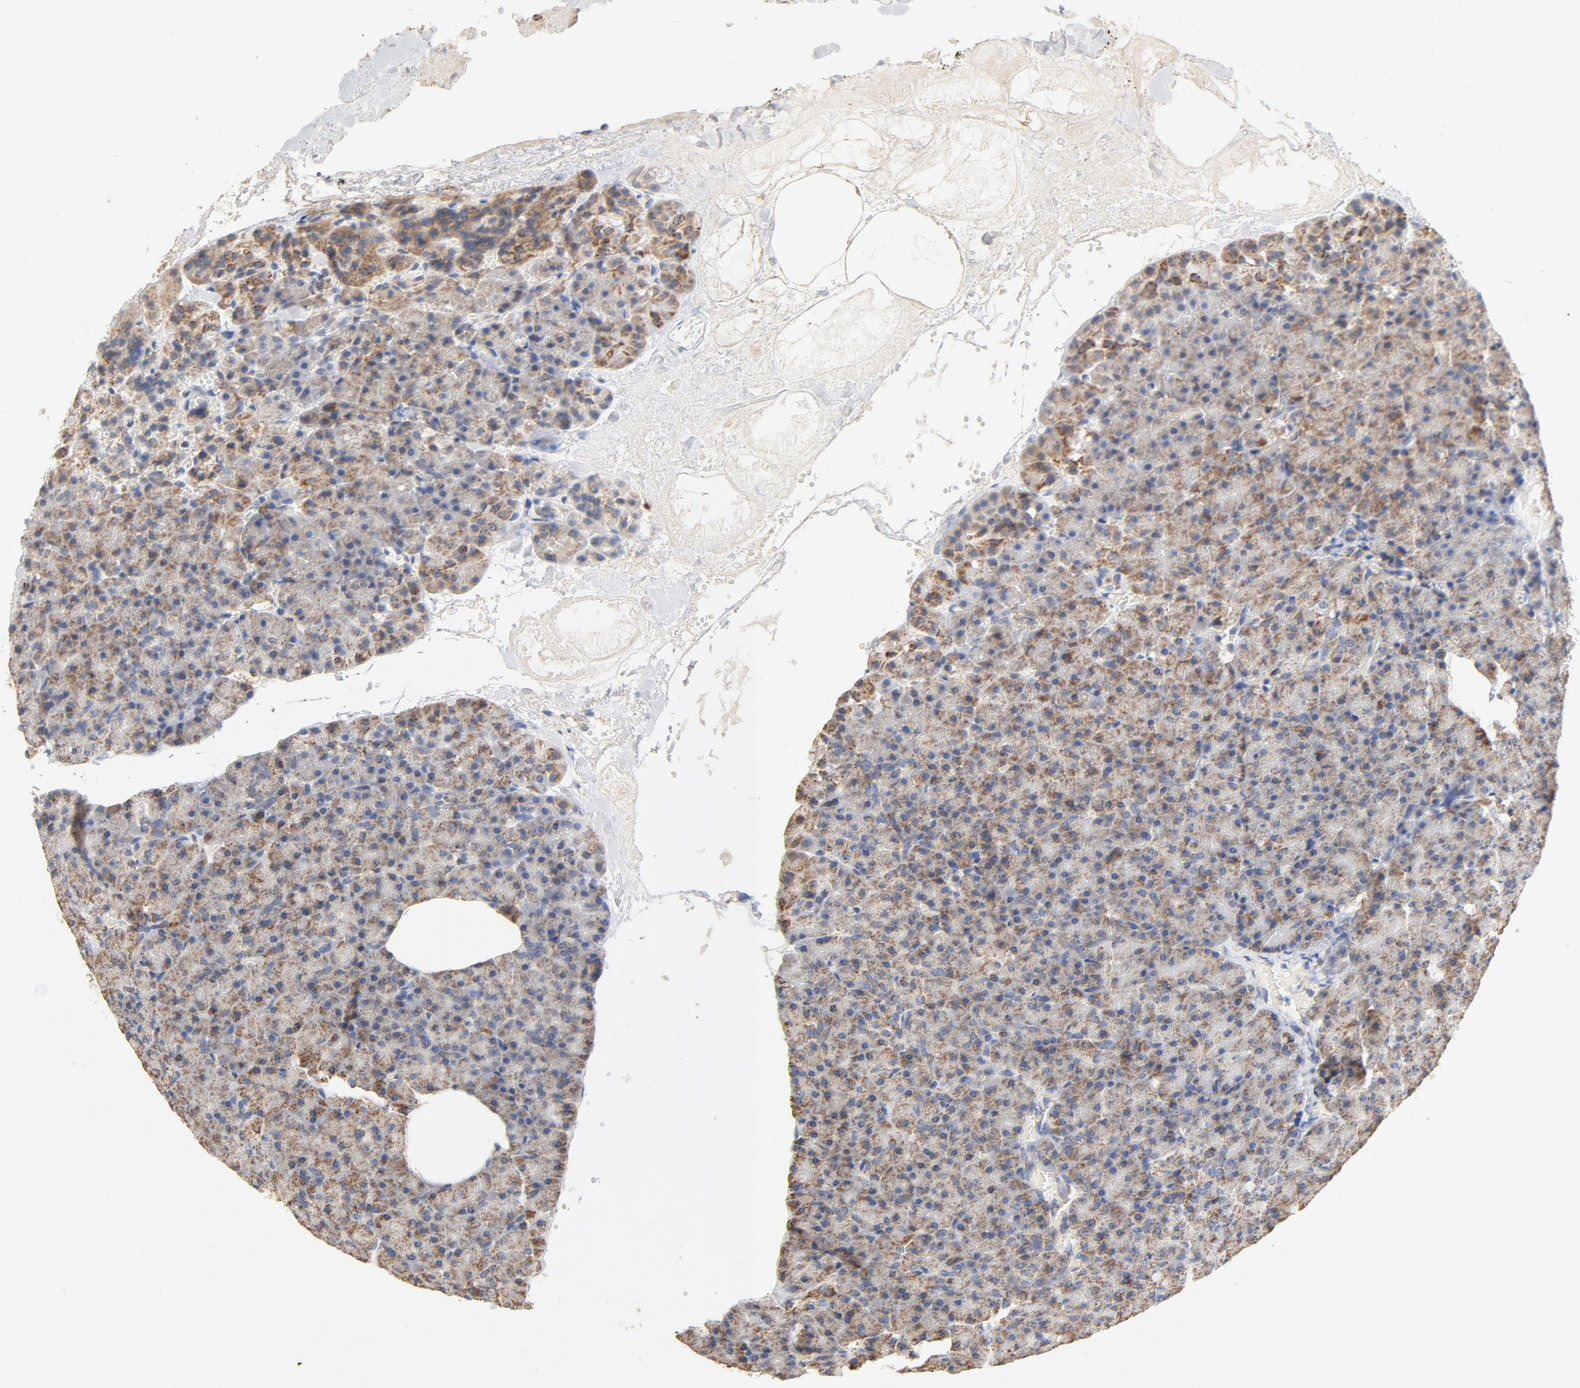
{"staining": {"intensity": "moderate", "quantity": ">75%", "location": "cytoplasmic/membranous"}, "tissue": "carcinoid", "cell_type": "Tumor cells", "image_type": "cancer", "snomed": [{"axis": "morphology", "description": "Normal tissue, NOS"}, {"axis": "morphology", "description": "Carcinoid, malignant, NOS"}, {"axis": "topography", "description": "Pancreas"}], "caption": "This is a photomicrograph of immunohistochemistry staining of carcinoid (malignant), which shows moderate staining in the cytoplasmic/membranous of tumor cells.", "gene": "COX4I1", "patient": {"sex": "female", "age": 35}}